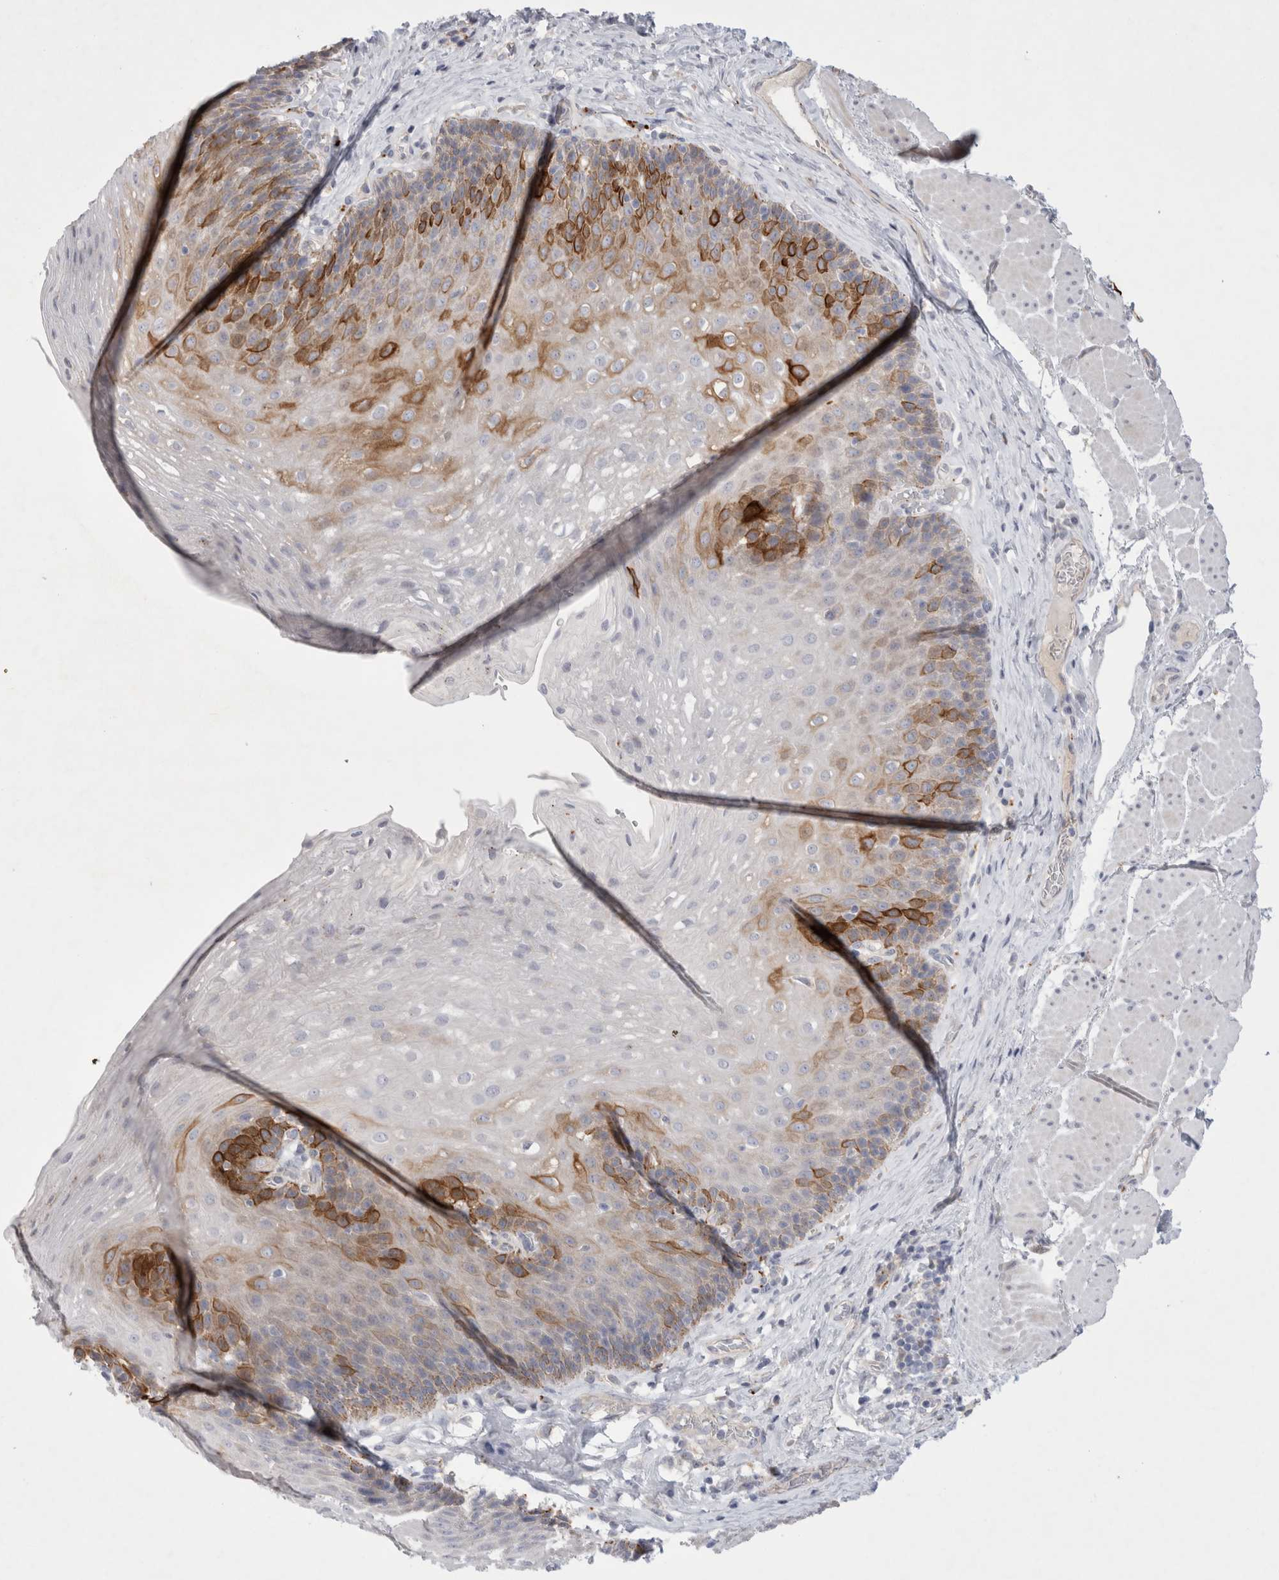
{"staining": {"intensity": "strong", "quantity": "<25%", "location": "cytoplasmic/membranous"}, "tissue": "esophagus", "cell_type": "Squamous epithelial cells", "image_type": "normal", "snomed": [{"axis": "morphology", "description": "Normal tissue, NOS"}, {"axis": "topography", "description": "Esophagus"}], "caption": "A high-resolution image shows immunohistochemistry staining of benign esophagus, which reveals strong cytoplasmic/membranous expression in approximately <25% of squamous epithelial cells.", "gene": "GAA", "patient": {"sex": "female", "age": 66}}